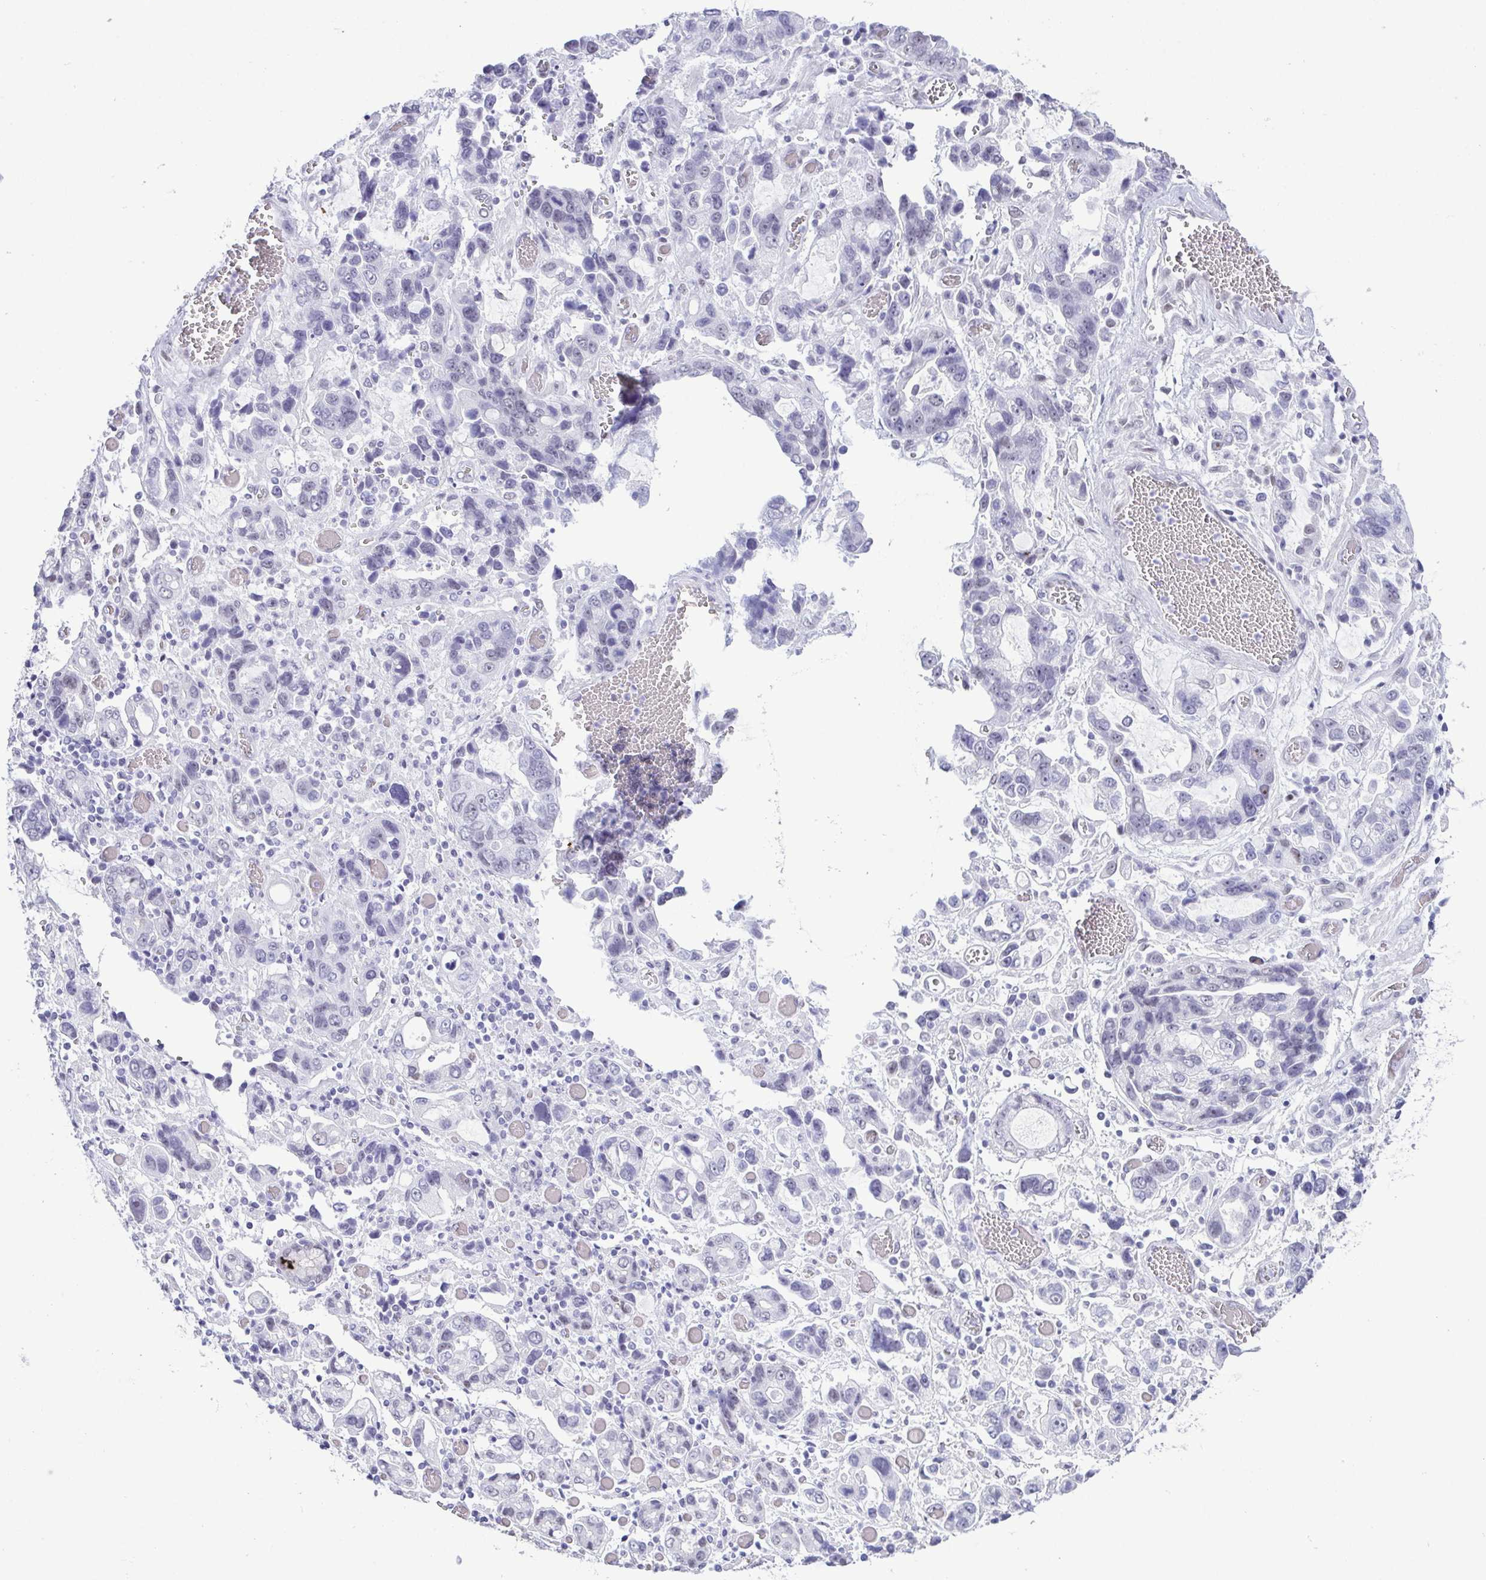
{"staining": {"intensity": "negative", "quantity": "none", "location": "none"}, "tissue": "stomach cancer", "cell_type": "Tumor cells", "image_type": "cancer", "snomed": [{"axis": "morphology", "description": "Adenocarcinoma, NOS"}, {"axis": "topography", "description": "Stomach, upper"}], "caption": "IHC histopathology image of adenocarcinoma (stomach) stained for a protein (brown), which demonstrates no staining in tumor cells. (DAB immunohistochemistry (IHC) with hematoxylin counter stain).", "gene": "SUGP2", "patient": {"sex": "female", "age": 81}}